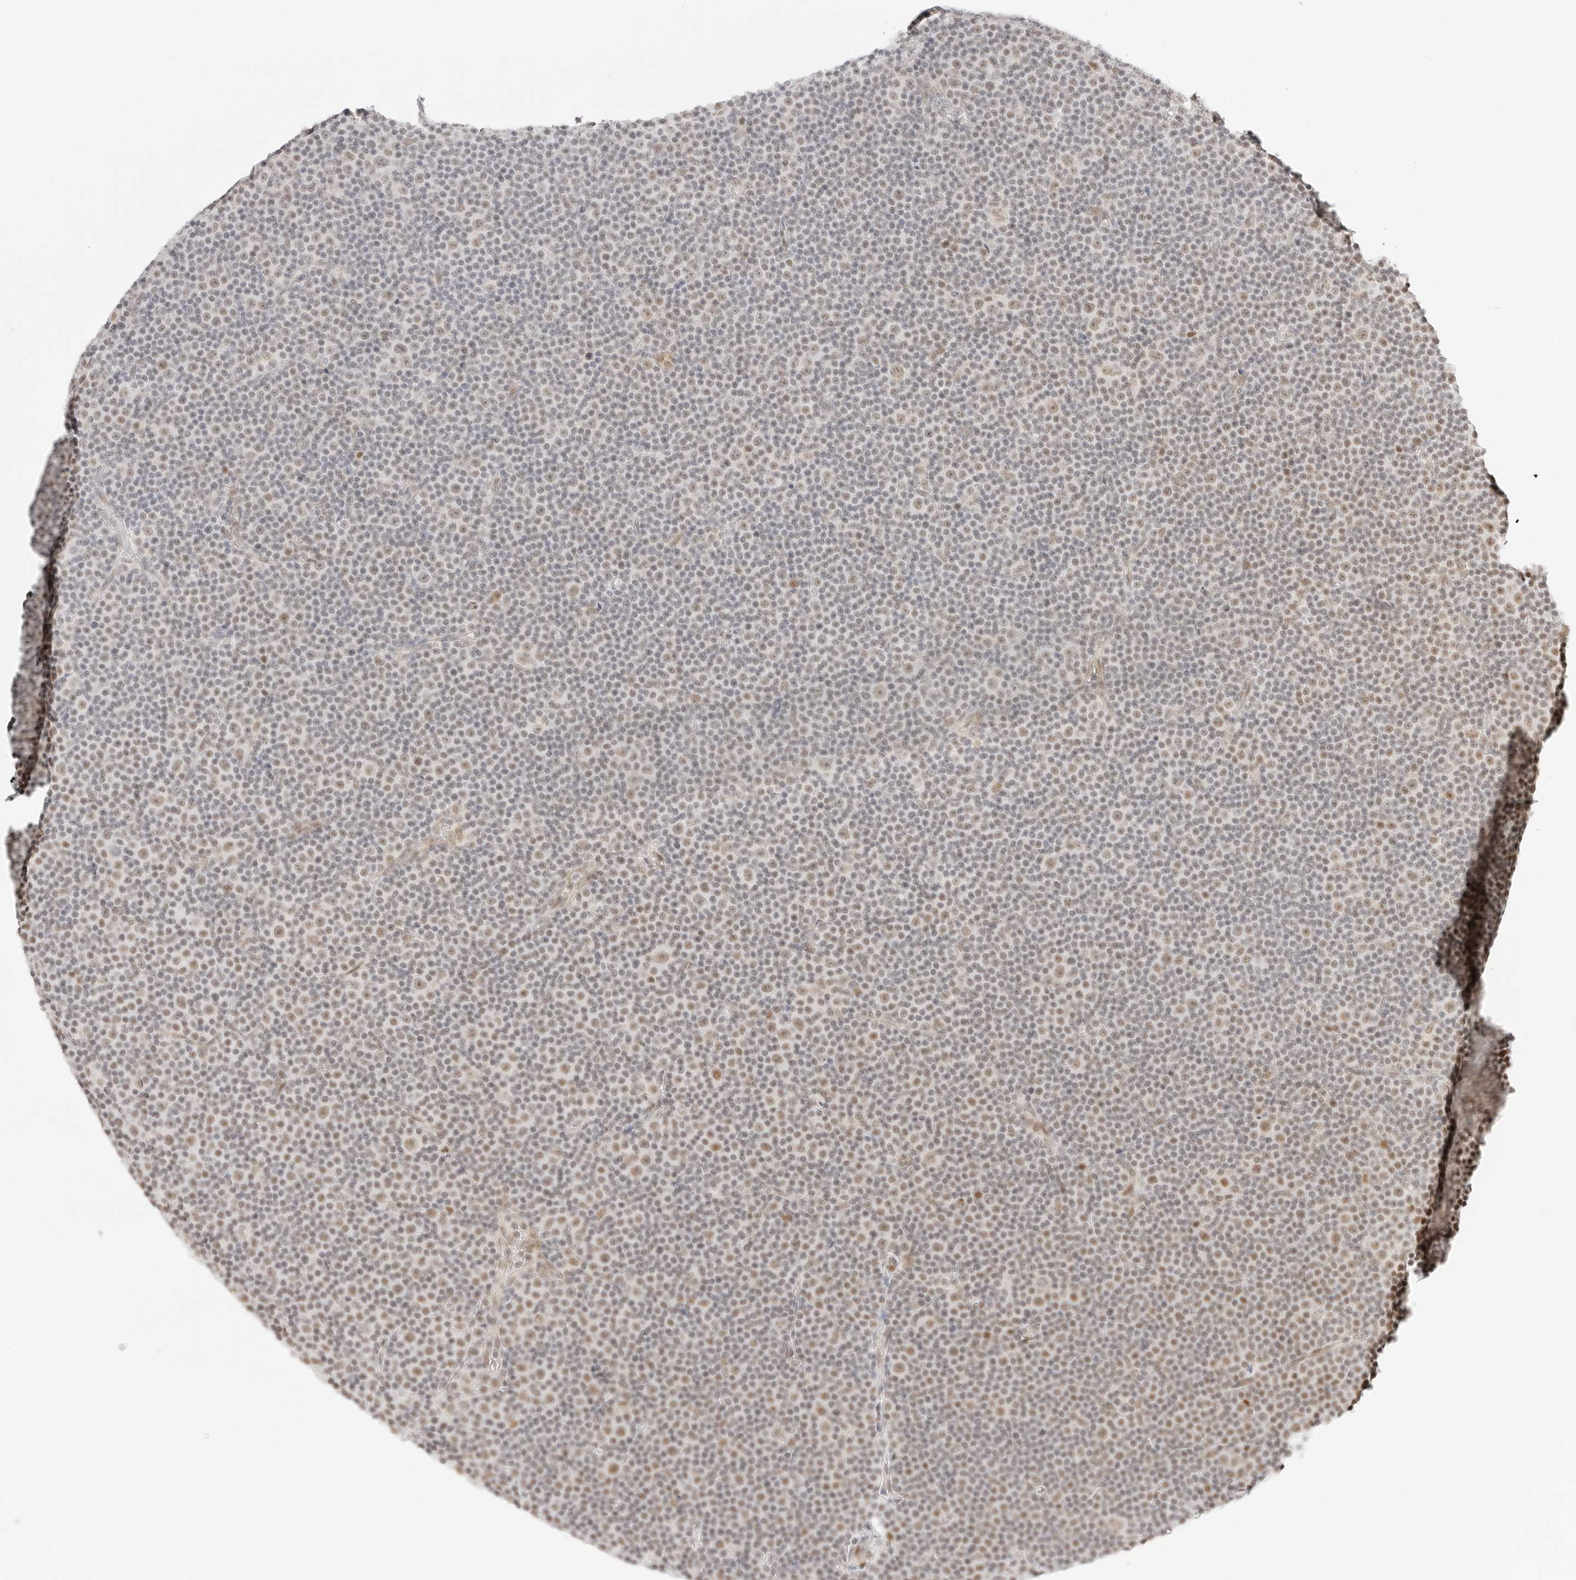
{"staining": {"intensity": "weak", "quantity": "<25%", "location": "nuclear"}, "tissue": "lymphoma", "cell_type": "Tumor cells", "image_type": "cancer", "snomed": [{"axis": "morphology", "description": "Malignant lymphoma, non-Hodgkin's type, Low grade"}, {"axis": "topography", "description": "Lymph node"}], "caption": "Human lymphoma stained for a protein using immunohistochemistry (IHC) reveals no staining in tumor cells.", "gene": "ITGA6", "patient": {"sex": "female", "age": 67}}